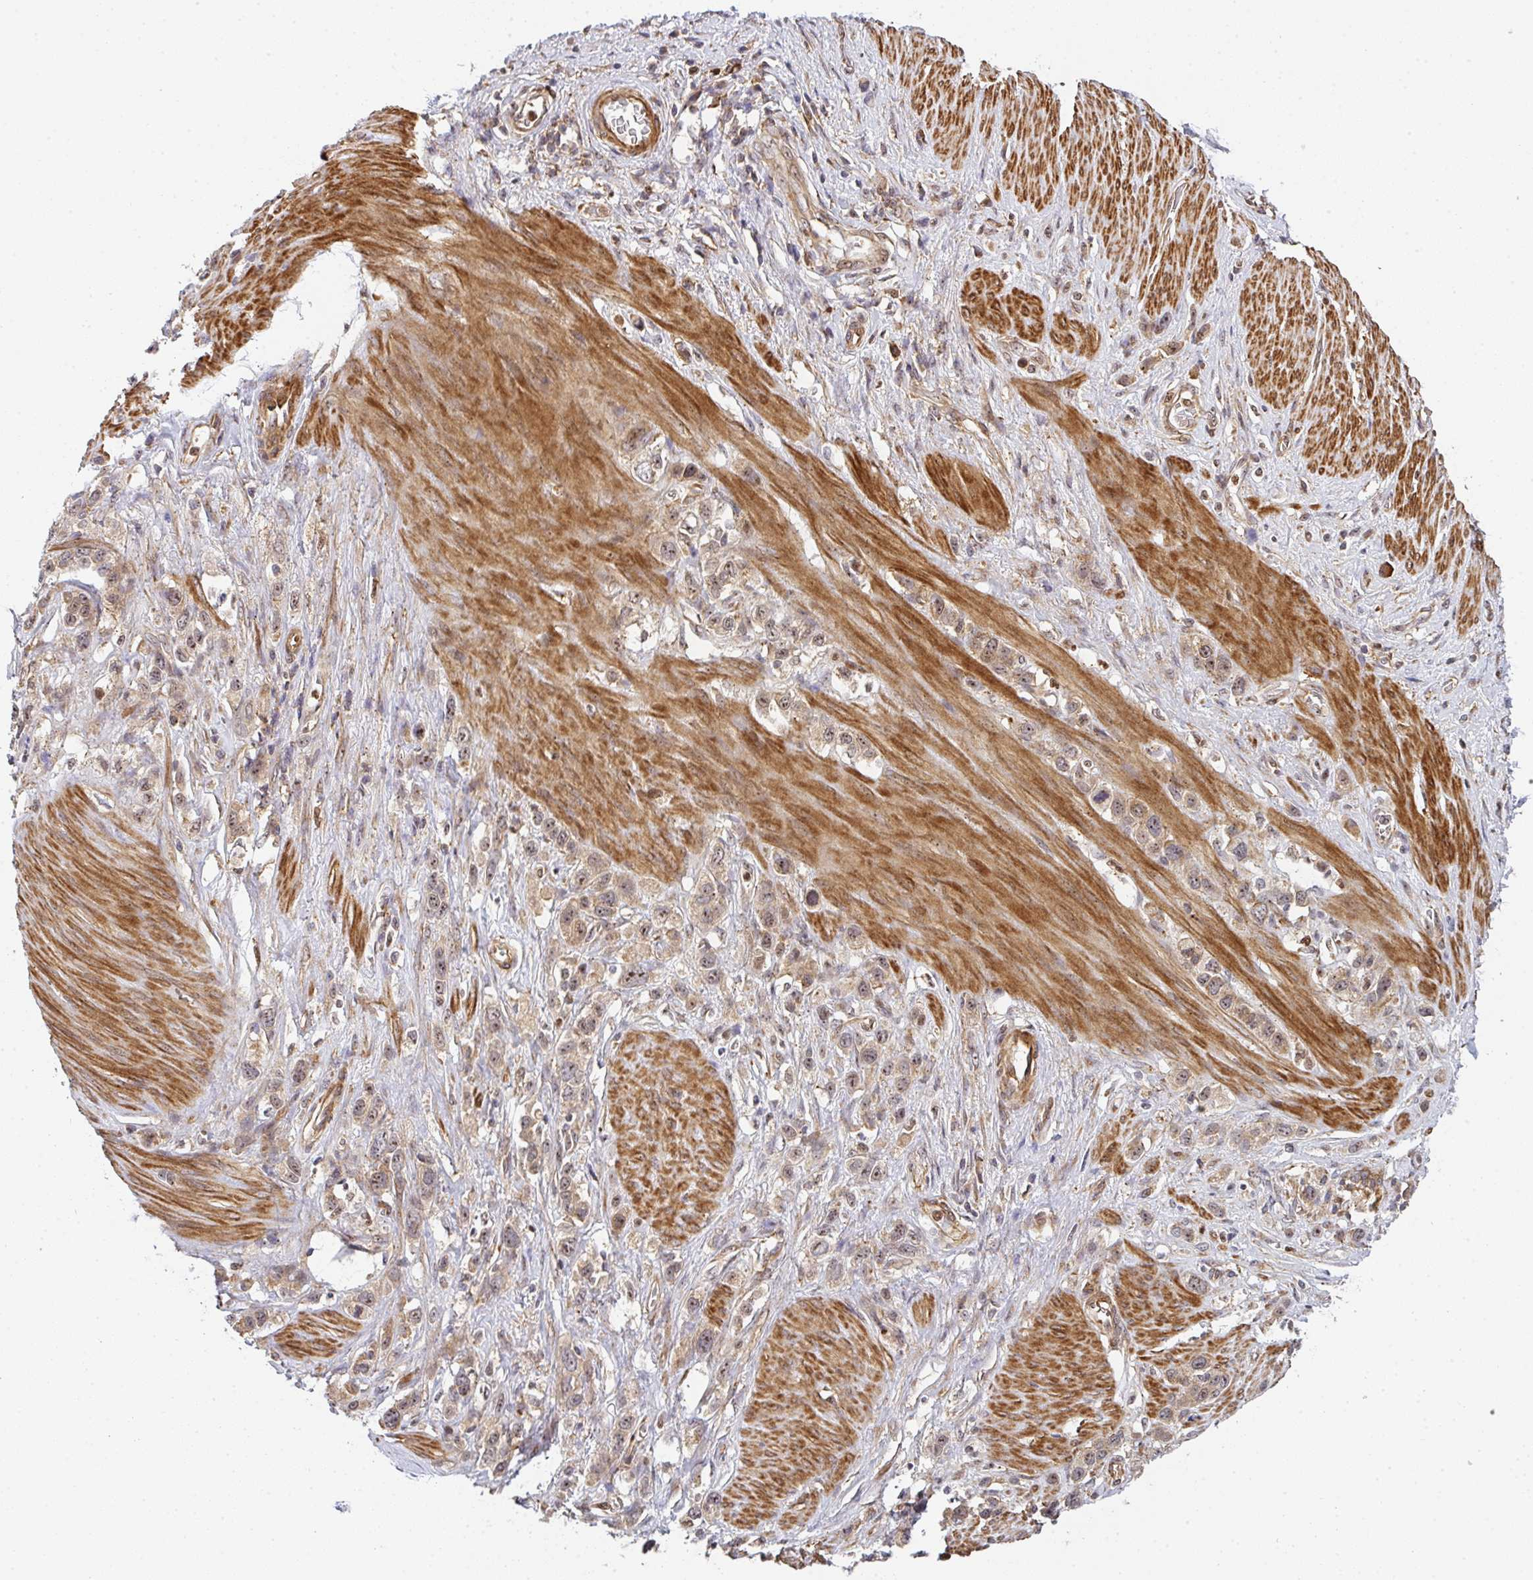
{"staining": {"intensity": "moderate", "quantity": "25%-75%", "location": "cytoplasmic/membranous,nuclear"}, "tissue": "stomach cancer", "cell_type": "Tumor cells", "image_type": "cancer", "snomed": [{"axis": "morphology", "description": "Adenocarcinoma, NOS"}, {"axis": "topography", "description": "Stomach"}], "caption": "A brown stain highlights moderate cytoplasmic/membranous and nuclear positivity of a protein in human stomach cancer tumor cells. (Stains: DAB in brown, nuclei in blue, Microscopy: brightfield microscopy at high magnification).", "gene": "SIMC1", "patient": {"sex": "female", "age": 65}}